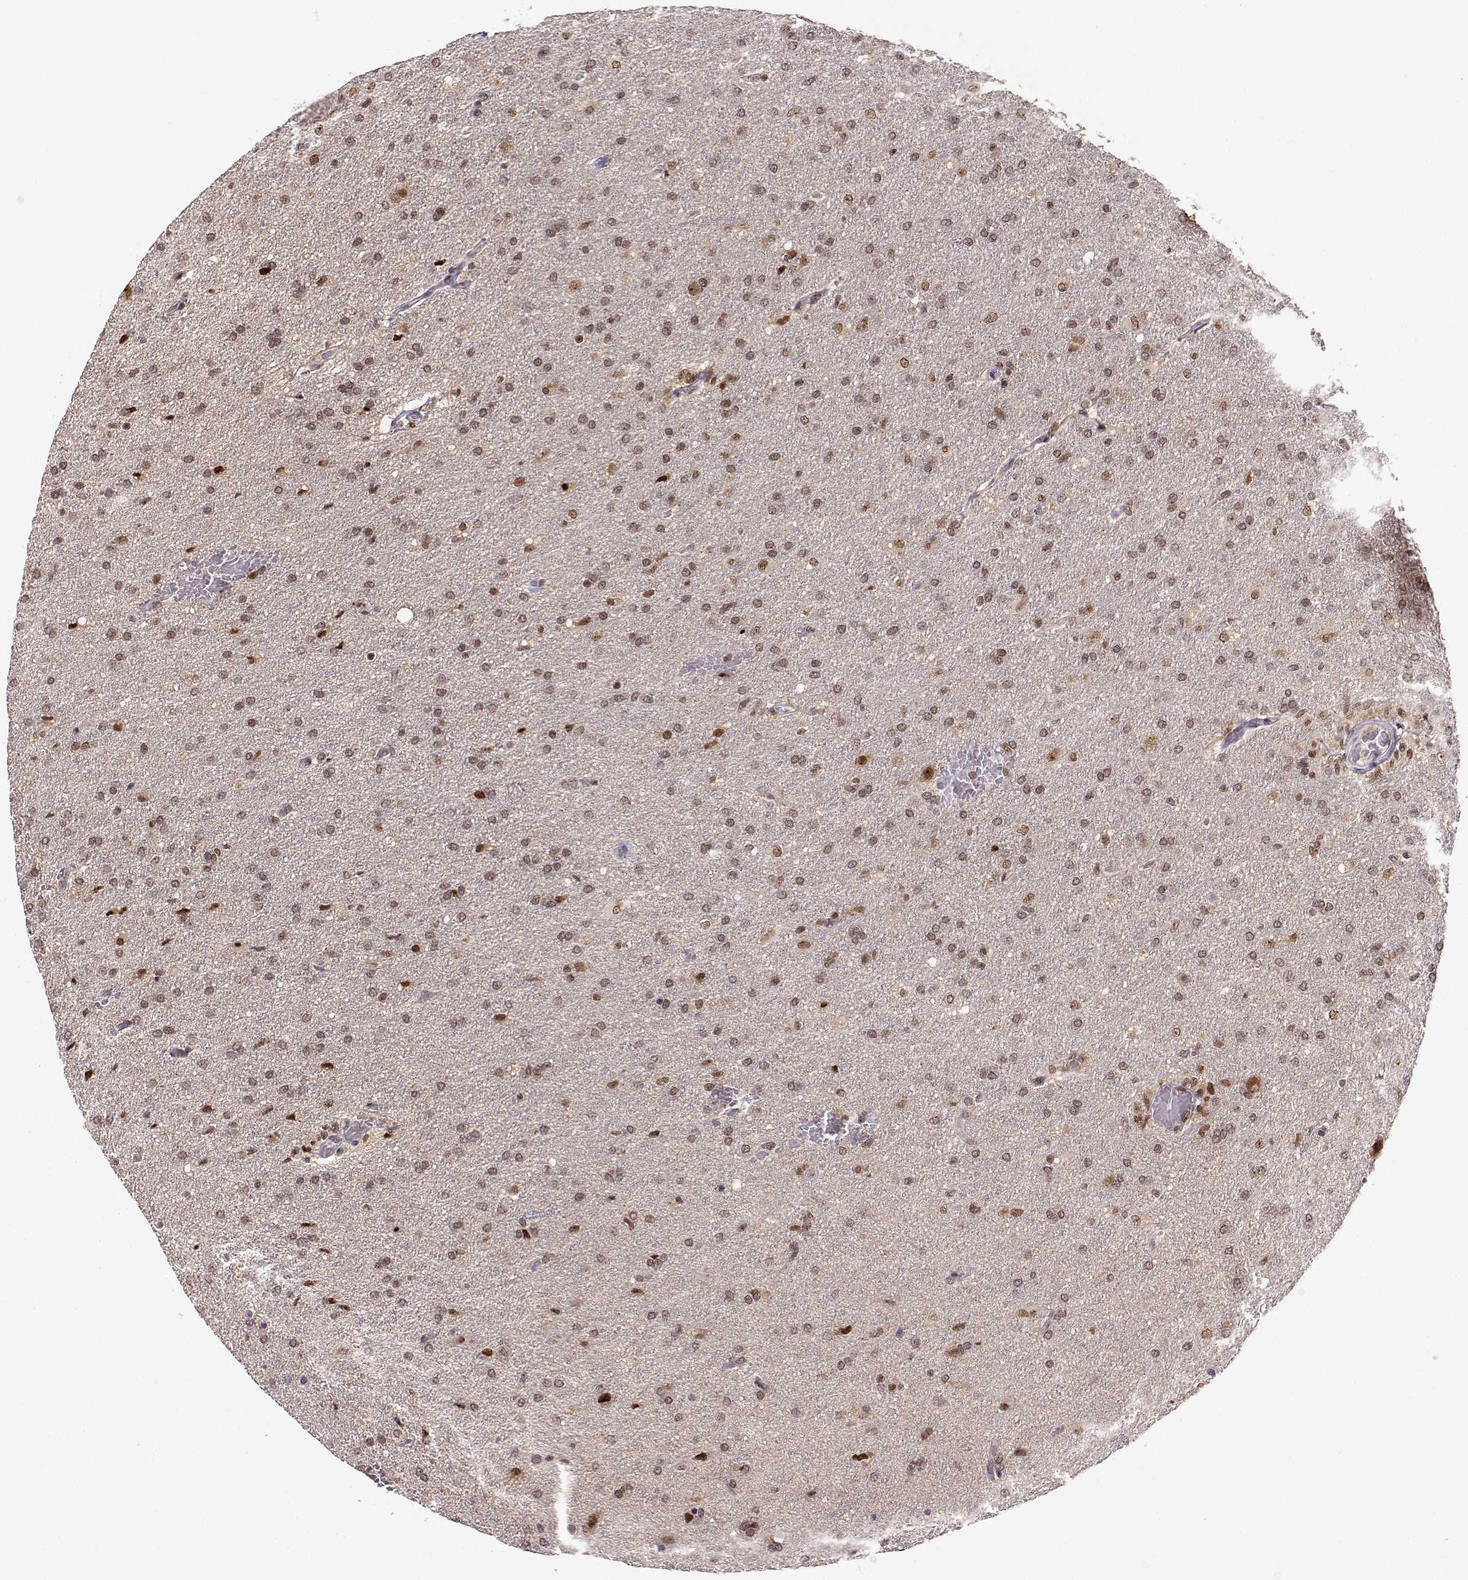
{"staining": {"intensity": "weak", "quantity": "25%-75%", "location": "nuclear"}, "tissue": "glioma", "cell_type": "Tumor cells", "image_type": "cancer", "snomed": [{"axis": "morphology", "description": "Glioma, malignant, High grade"}, {"axis": "topography", "description": "Brain"}], "caption": "A low amount of weak nuclear positivity is seen in about 25%-75% of tumor cells in malignant glioma (high-grade) tissue.", "gene": "CSNK2A1", "patient": {"sex": "male", "age": 68}}